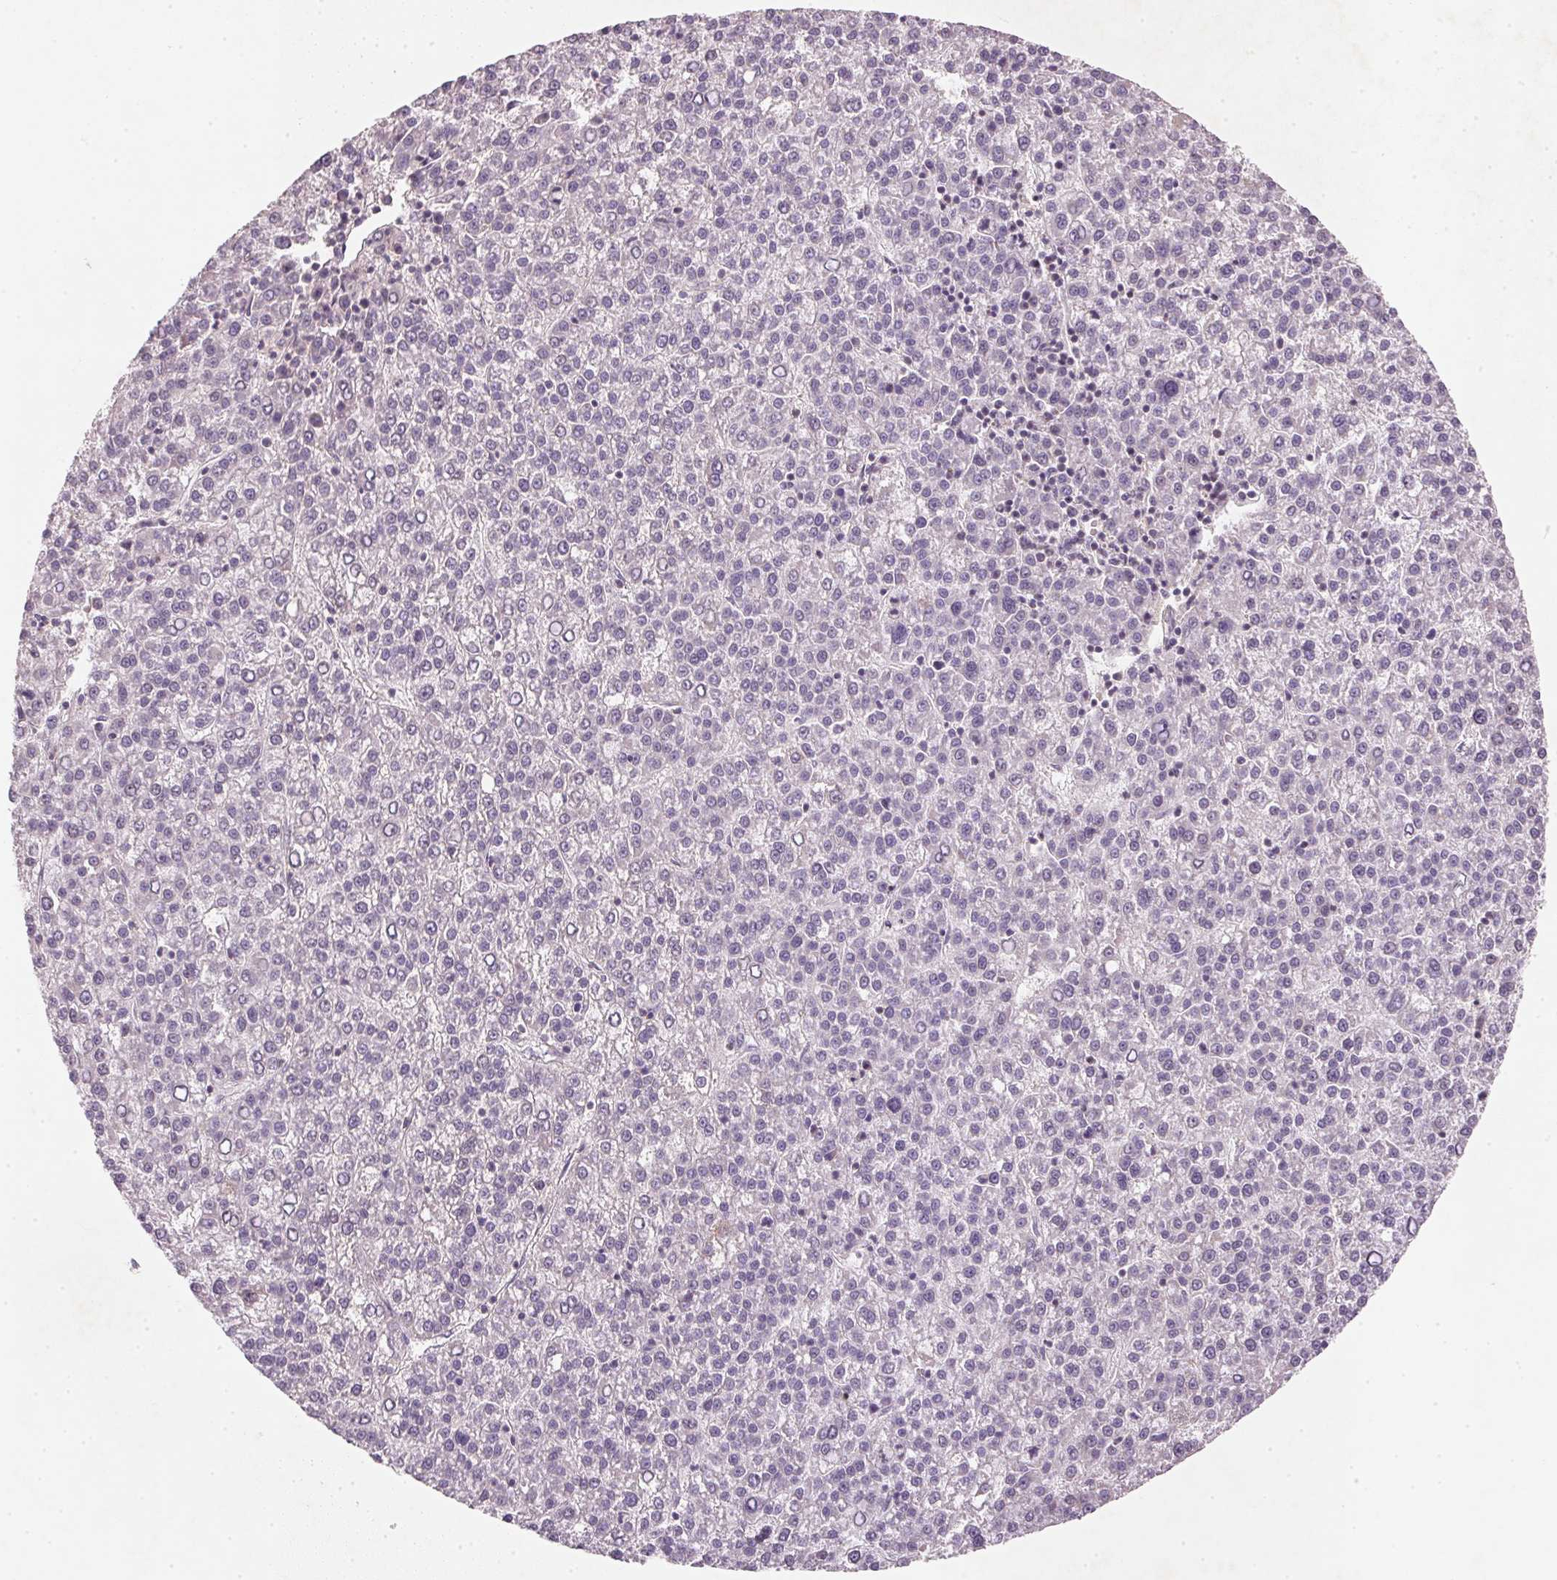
{"staining": {"intensity": "negative", "quantity": "none", "location": "none"}, "tissue": "liver cancer", "cell_type": "Tumor cells", "image_type": "cancer", "snomed": [{"axis": "morphology", "description": "Carcinoma, Hepatocellular, NOS"}, {"axis": "topography", "description": "Liver"}], "caption": "Immunohistochemistry of human liver cancer demonstrates no staining in tumor cells. (Brightfield microscopy of DAB (3,3'-diaminobenzidine) IHC at high magnification).", "gene": "KCNK15", "patient": {"sex": "female", "age": 58}}